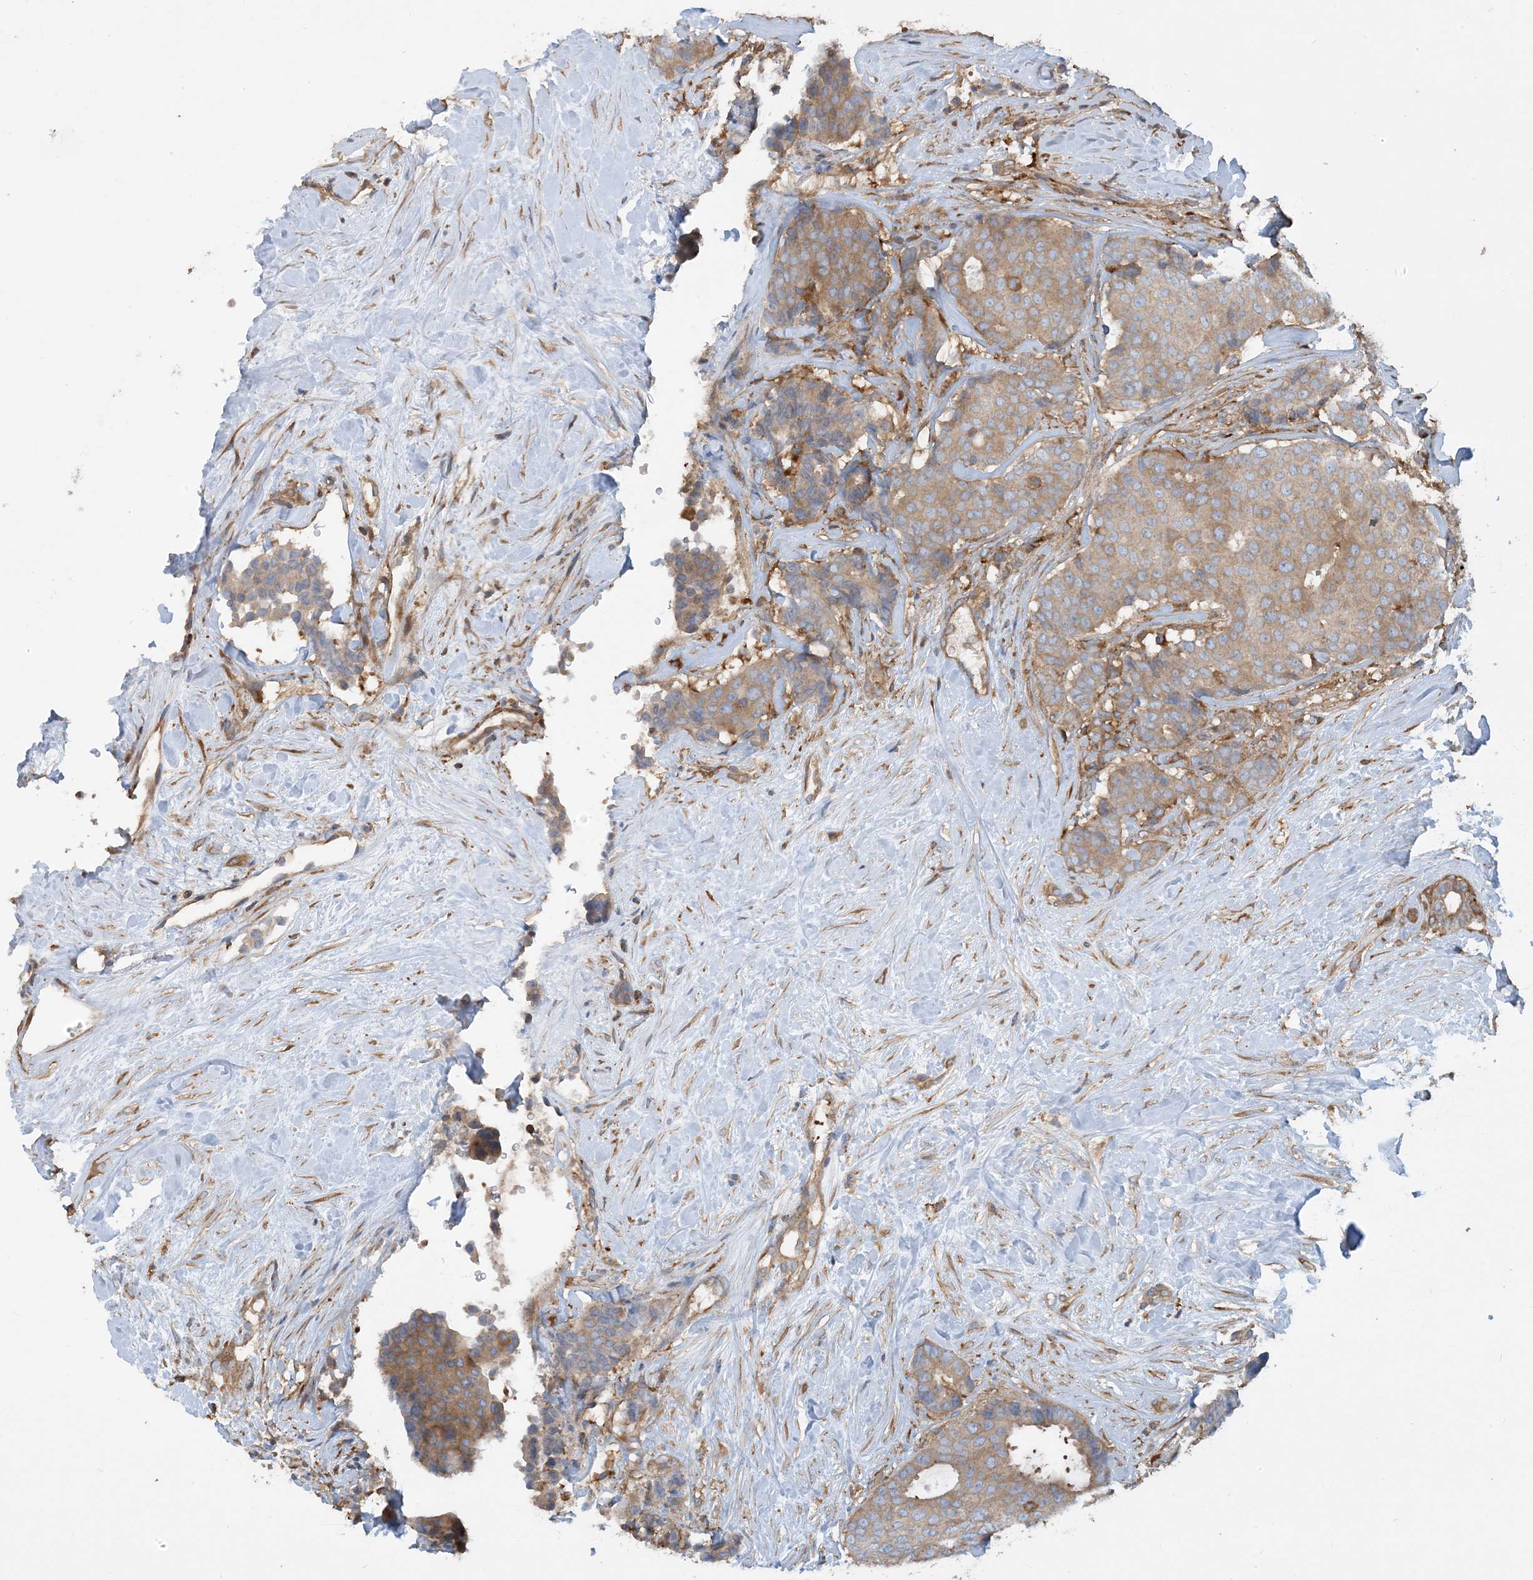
{"staining": {"intensity": "moderate", "quantity": ">75%", "location": "cytoplasmic/membranous"}, "tissue": "breast cancer", "cell_type": "Tumor cells", "image_type": "cancer", "snomed": [{"axis": "morphology", "description": "Duct carcinoma"}, {"axis": "topography", "description": "Breast"}], "caption": "Immunohistochemistry (IHC) of breast cancer displays medium levels of moderate cytoplasmic/membranous positivity in approximately >75% of tumor cells. Using DAB (3,3'-diaminobenzidine) (brown) and hematoxylin (blue) stains, captured at high magnification using brightfield microscopy.", "gene": "SFMBT2", "patient": {"sex": "female", "age": 75}}